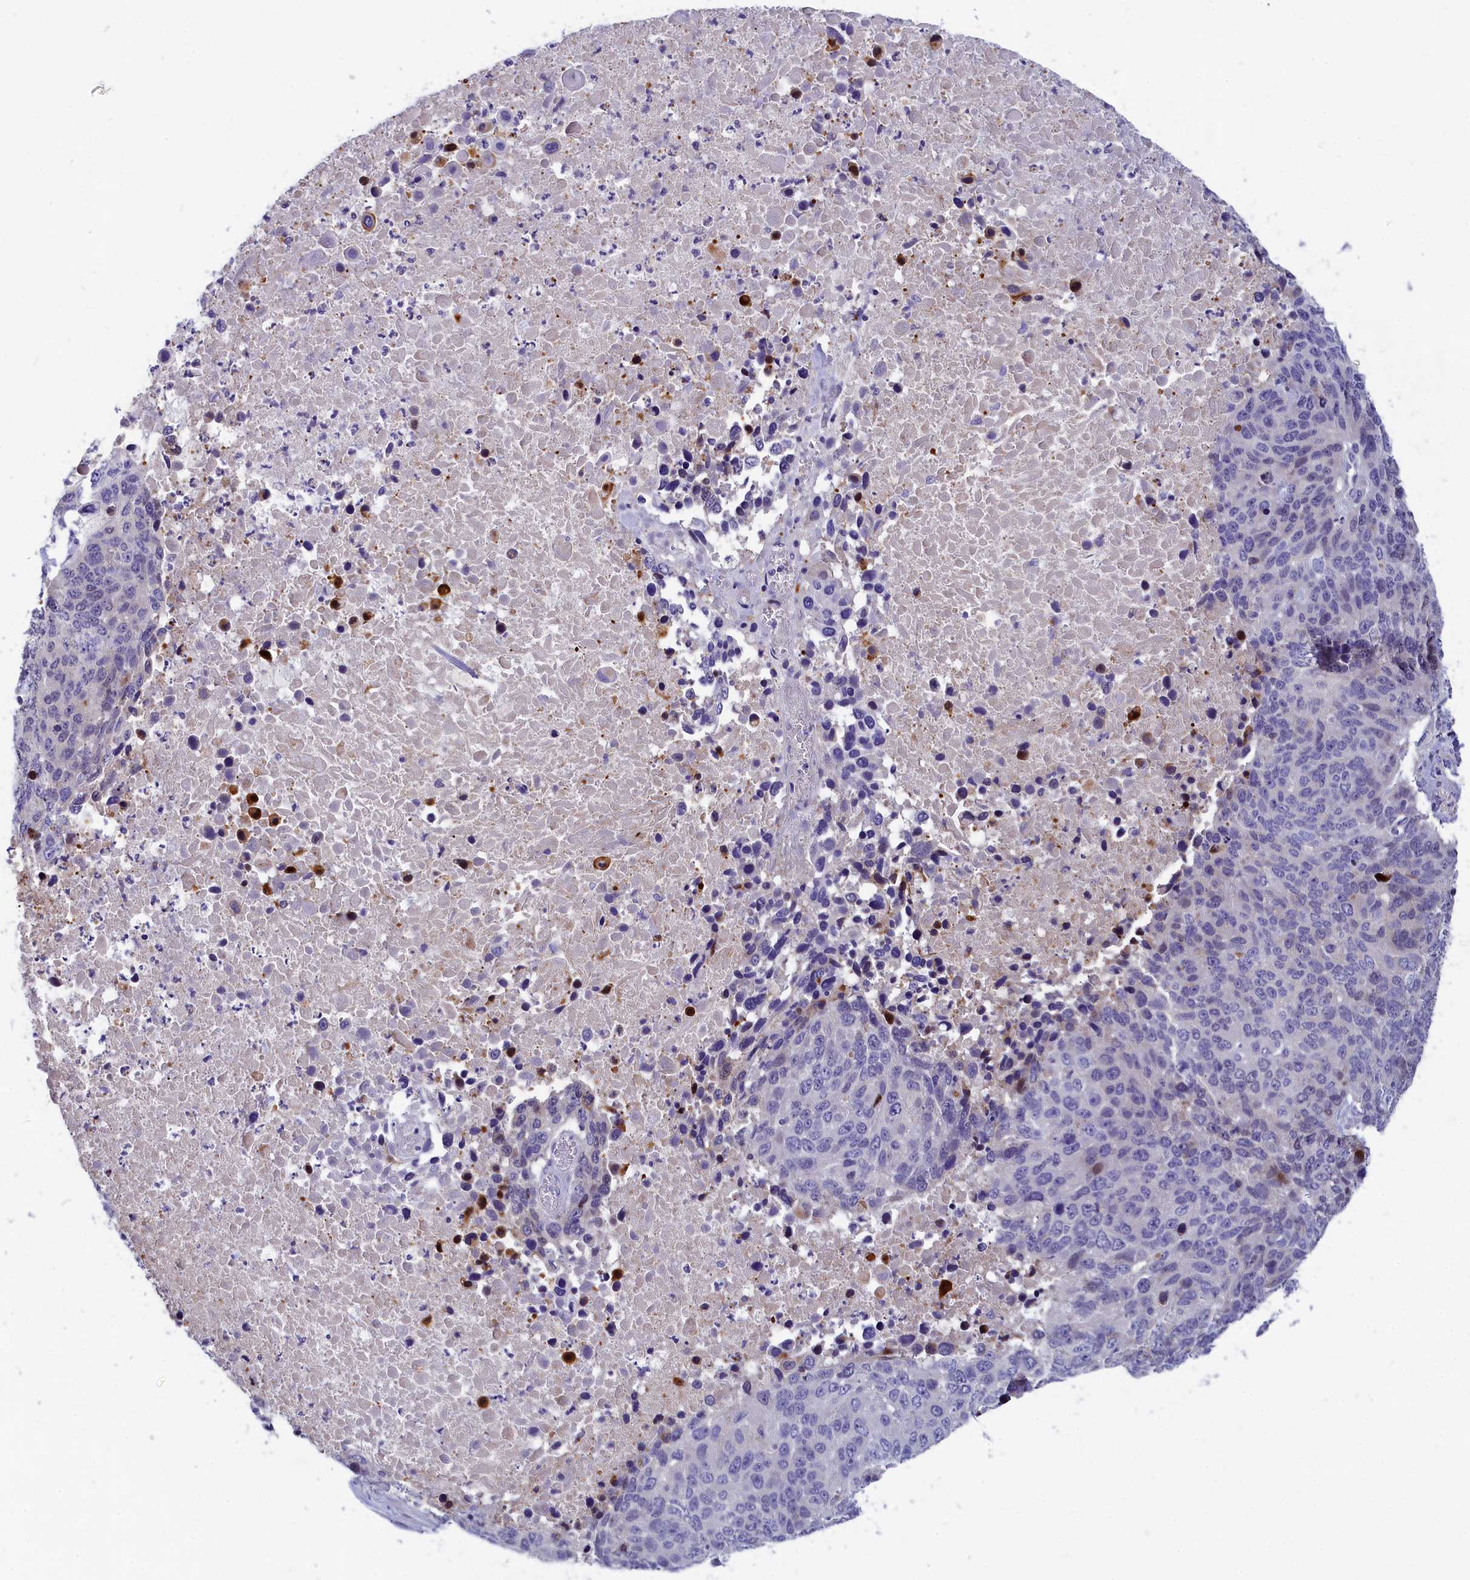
{"staining": {"intensity": "negative", "quantity": "none", "location": "none"}, "tissue": "lung cancer", "cell_type": "Tumor cells", "image_type": "cancer", "snomed": [{"axis": "morphology", "description": "Normal tissue, NOS"}, {"axis": "morphology", "description": "Squamous cell carcinoma, NOS"}, {"axis": "topography", "description": "Lymph node"}, {"axis": "topography", "description": "Lung"}], "caption": "Lung squamous cell carcinoma was stained to show a protein in brown. There is no significant expression in tumor cells.", "gene": "NKPD1", "patient": {"sex": "male", "age": 66}}